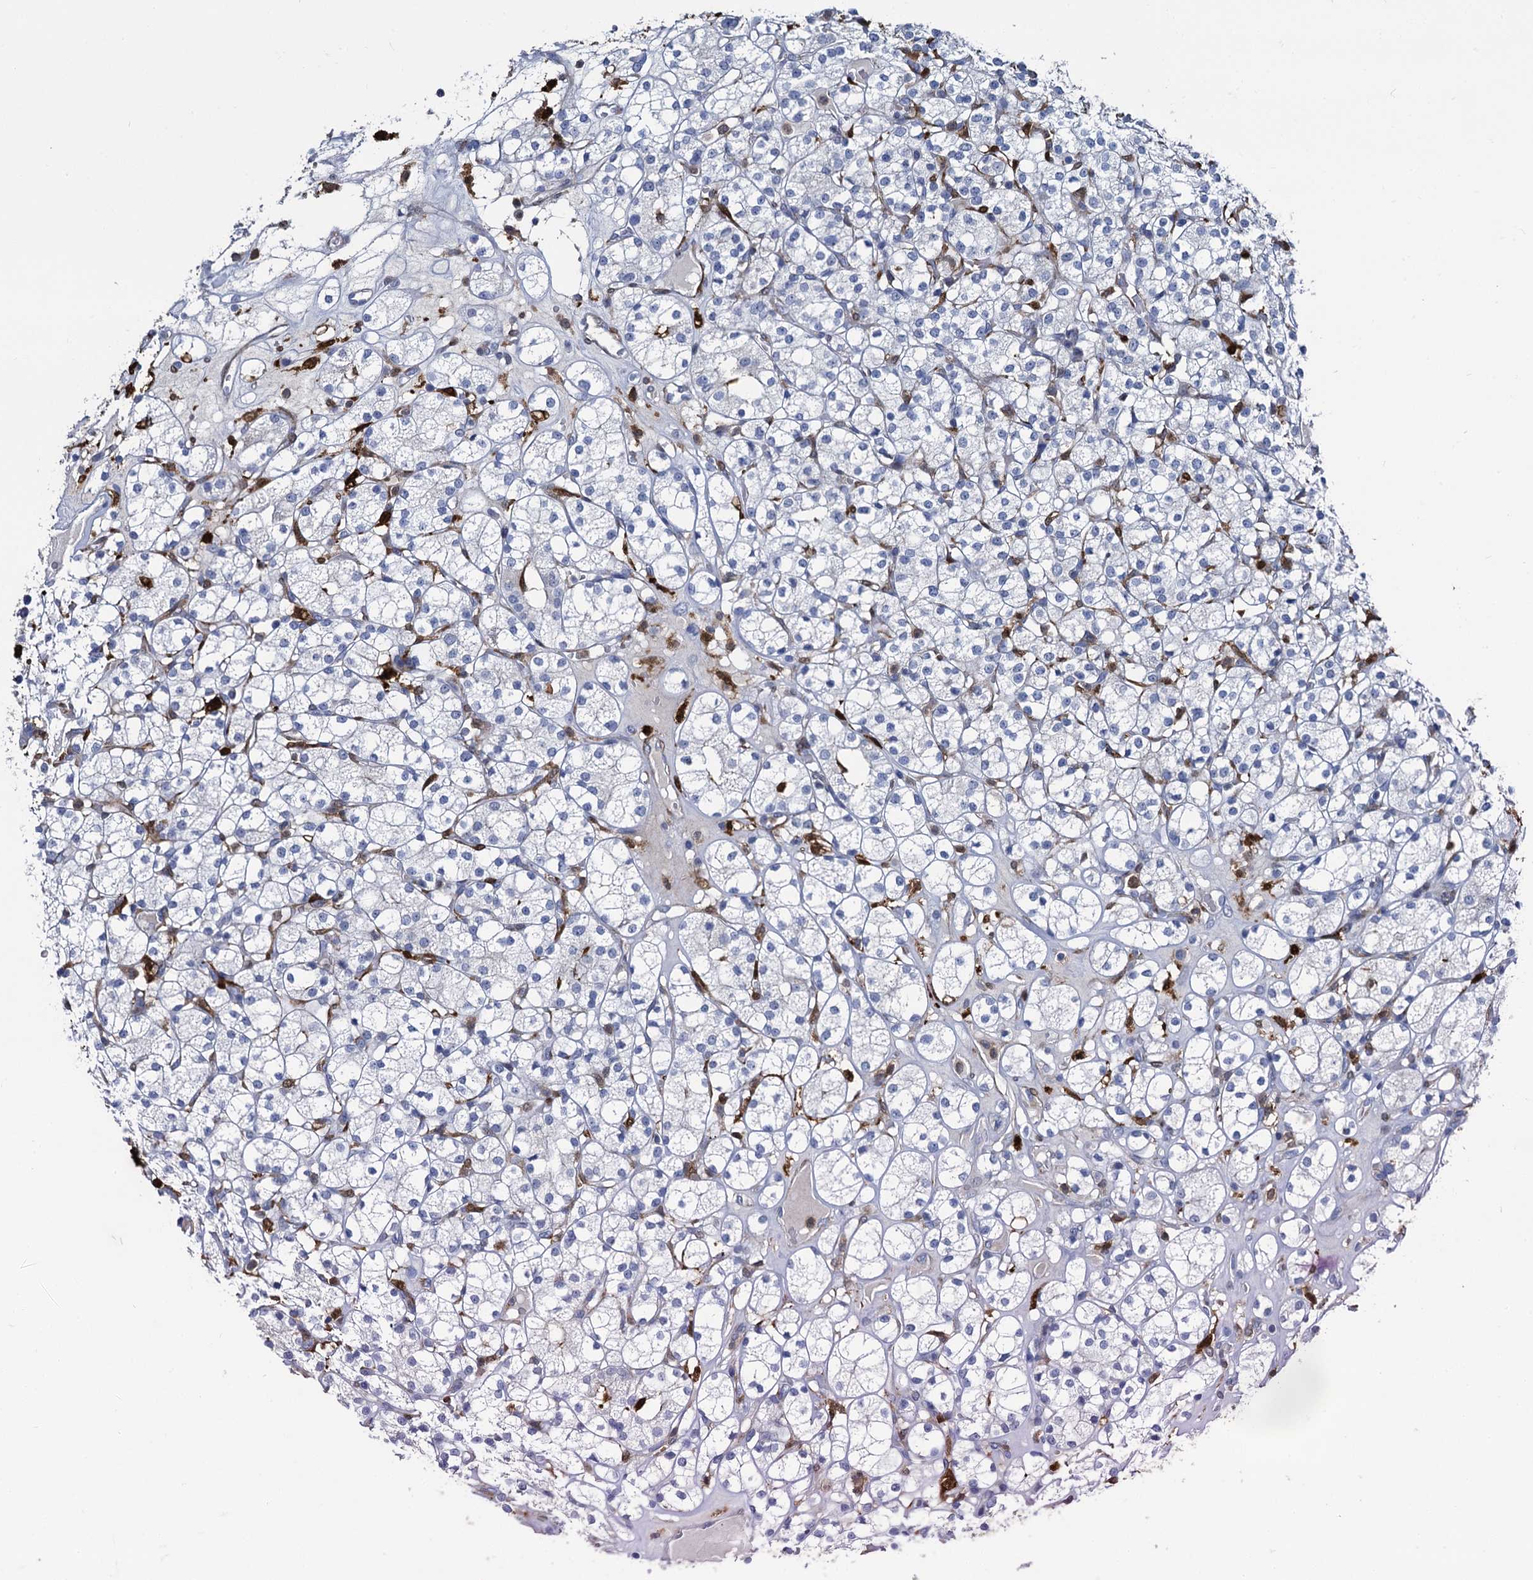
{"staining": {"intensity": "negative", "quantity": "none", "location": "none"}, "tissue": "renal cancer", "cell_type": "Tumor cells", "image_type": "cancer", "snomed": [{"axis": "morphology", "description": "Adenocarcinoma, NOS"}, {"axis": "topography", "description": "Kidney"}], "caption": "High power microscopy image of an IHC photomicrograph of renal cancer, revealing no significant expression in tumor cells.", "gene": "FABP5", "patient": {"sex": "male", "age": 77}}